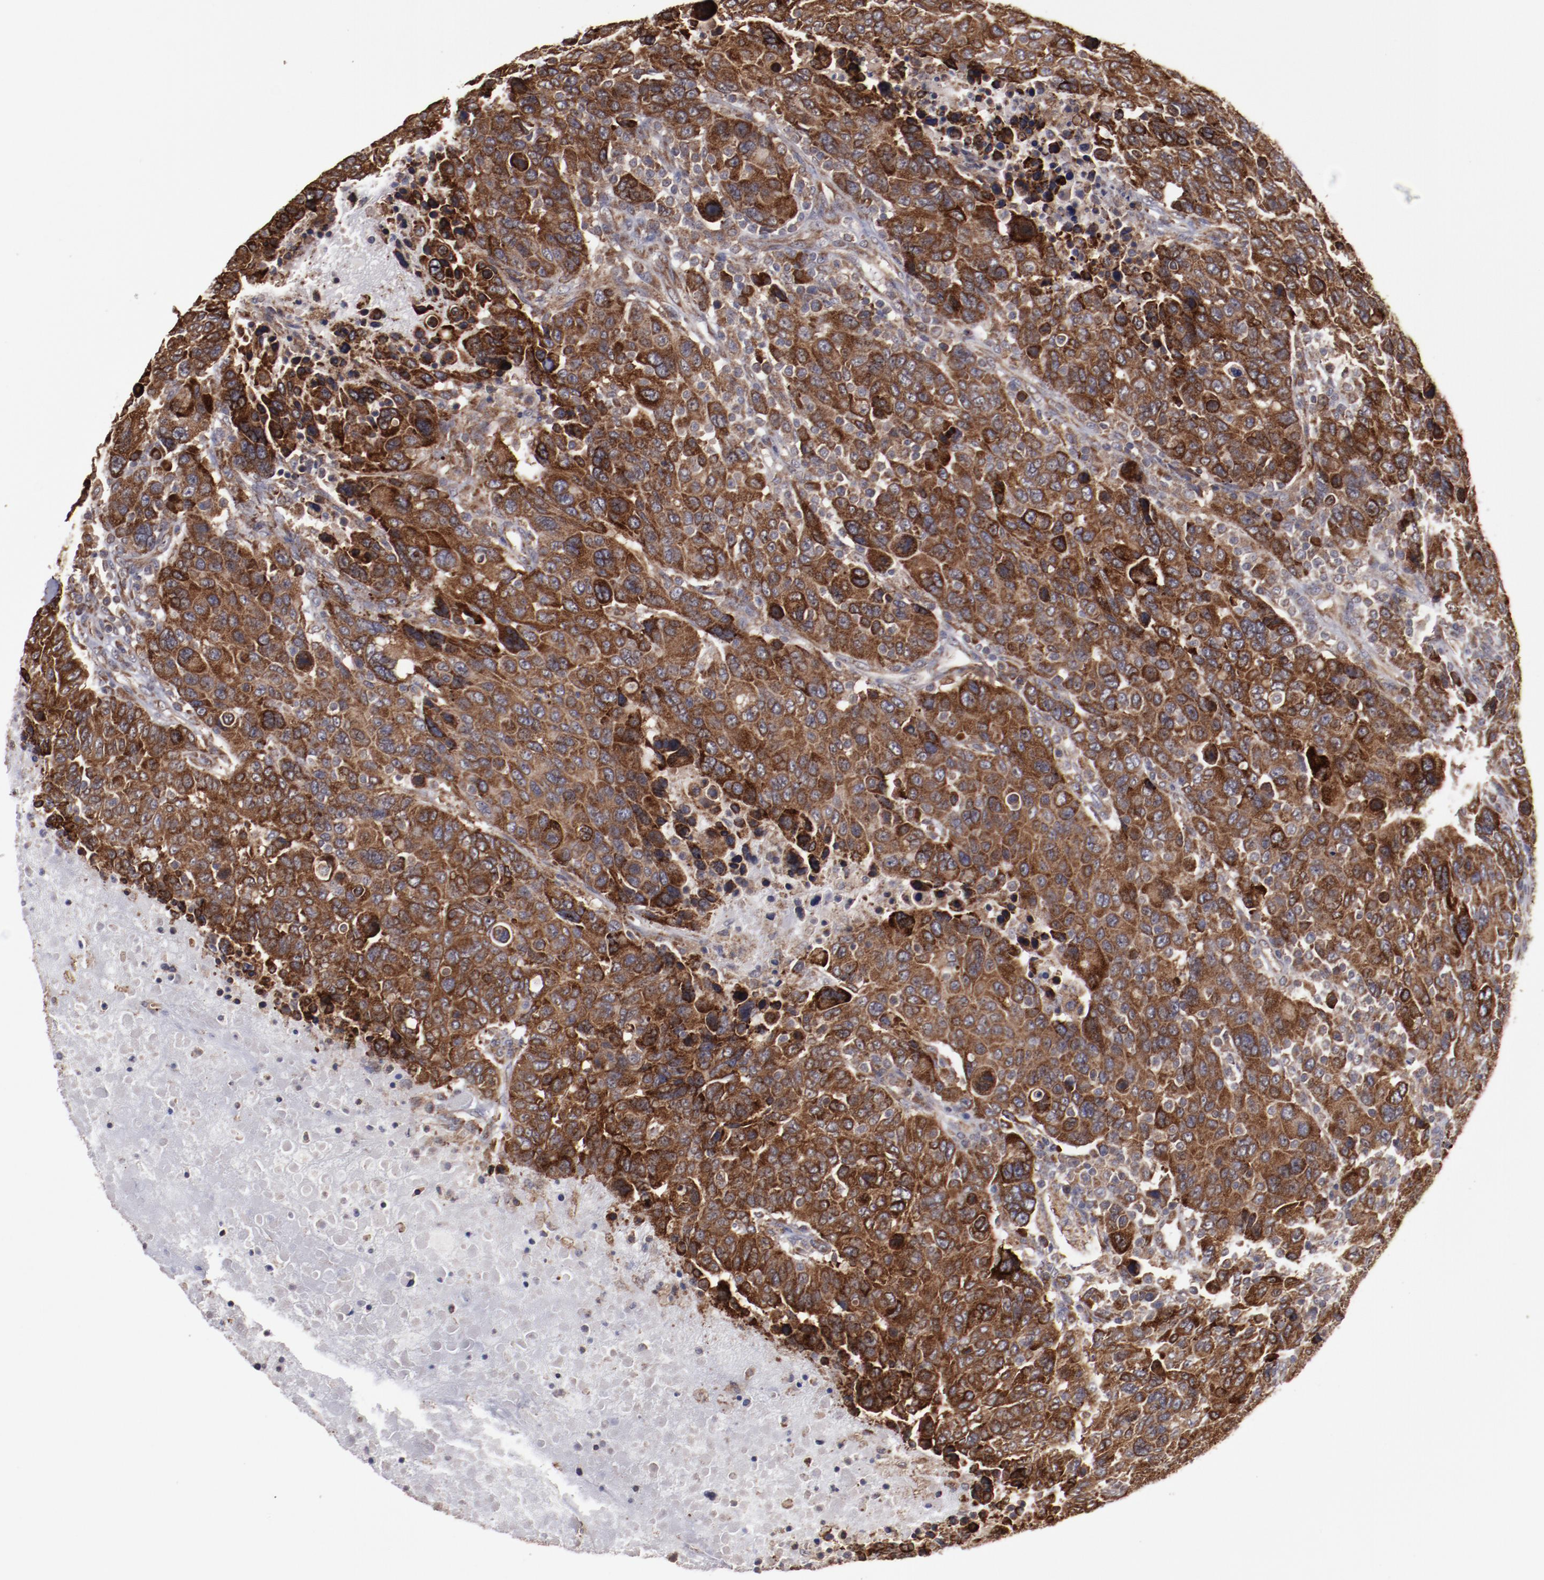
{"staining": {"intensity": "strong", "quantity": ">75%", "location": "cytoplasmic/membranous"}, "tissue": "breast cancer", "cell_type": "Tumor cells", "image_type": "cancer", "snomed": [{"axis": "morphology", "description": "Duct carcinoma"}, {"axis": "topography", "description": "Breast"}], "caption": "Immunohistochemistry histopathology image of breast infiltrating ductal carcinoma stained for a protein (brown), which exhibits high levels of strong cytoplasmic/membranous expression in about >75% of tumor cells.", "gene": "RPS4Y1", "patient": {"sex": "female", "age": 37}}